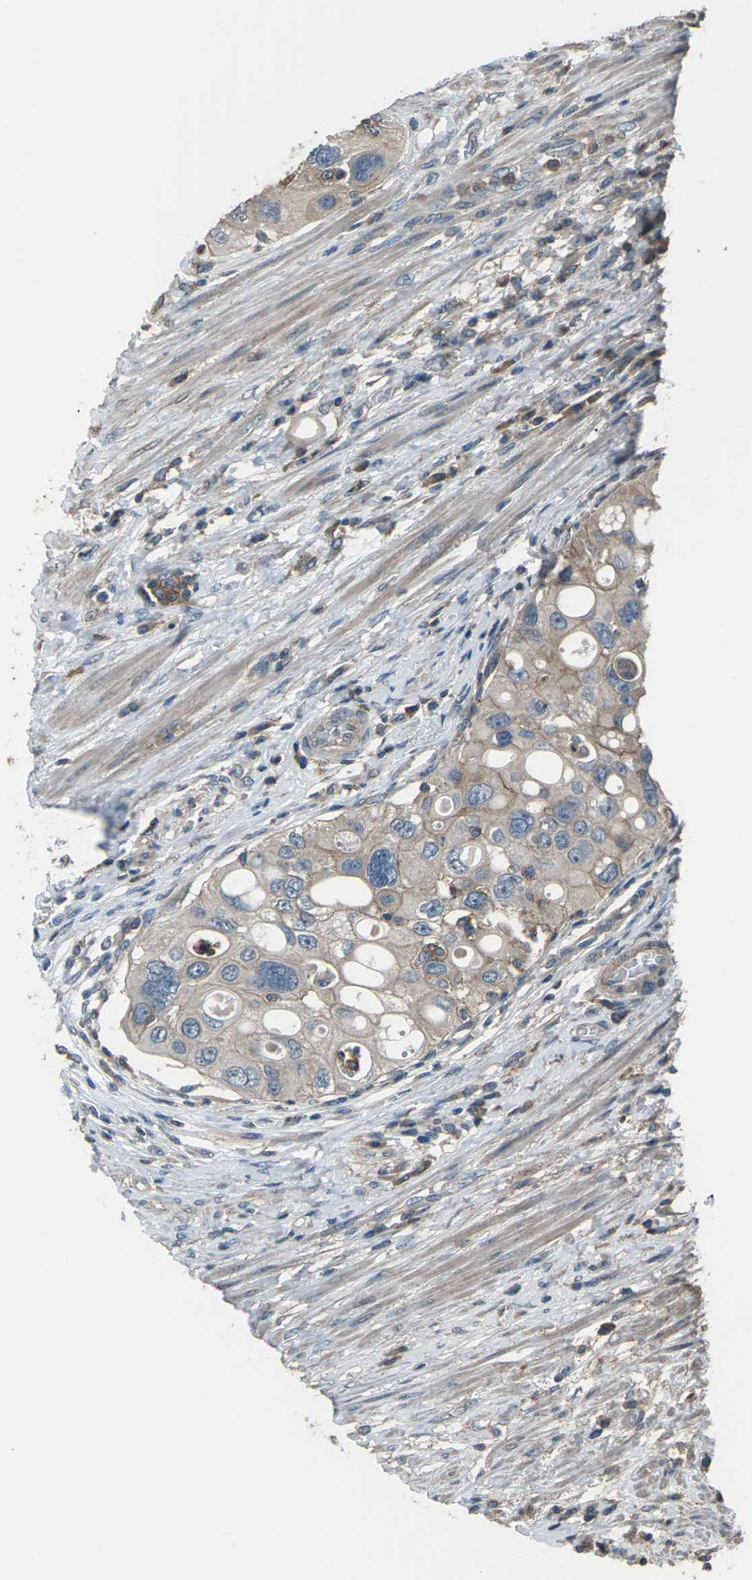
{"staining": {"intensity": "weak", "quantity": ">75%", "location": "cytoplasmic/membranous"}, "tissue": "urothelial cancer", "cell_type": "Tumor cells", "image_type": "cancer", "snomed": [{"axis": "morphology", "description": "Urothelial carcinoma, High grade"}, {"axis": "topography", "description": "Urinary bladder"}], "caption": "This image reveals immunohistochemistry staining of human urothelial cancer, with low weak cytoplasmic/membranous positivity in about >75% of tumor cells.", "gene": "CMTM4", "patient": {"sex": "female", "age": 56}}